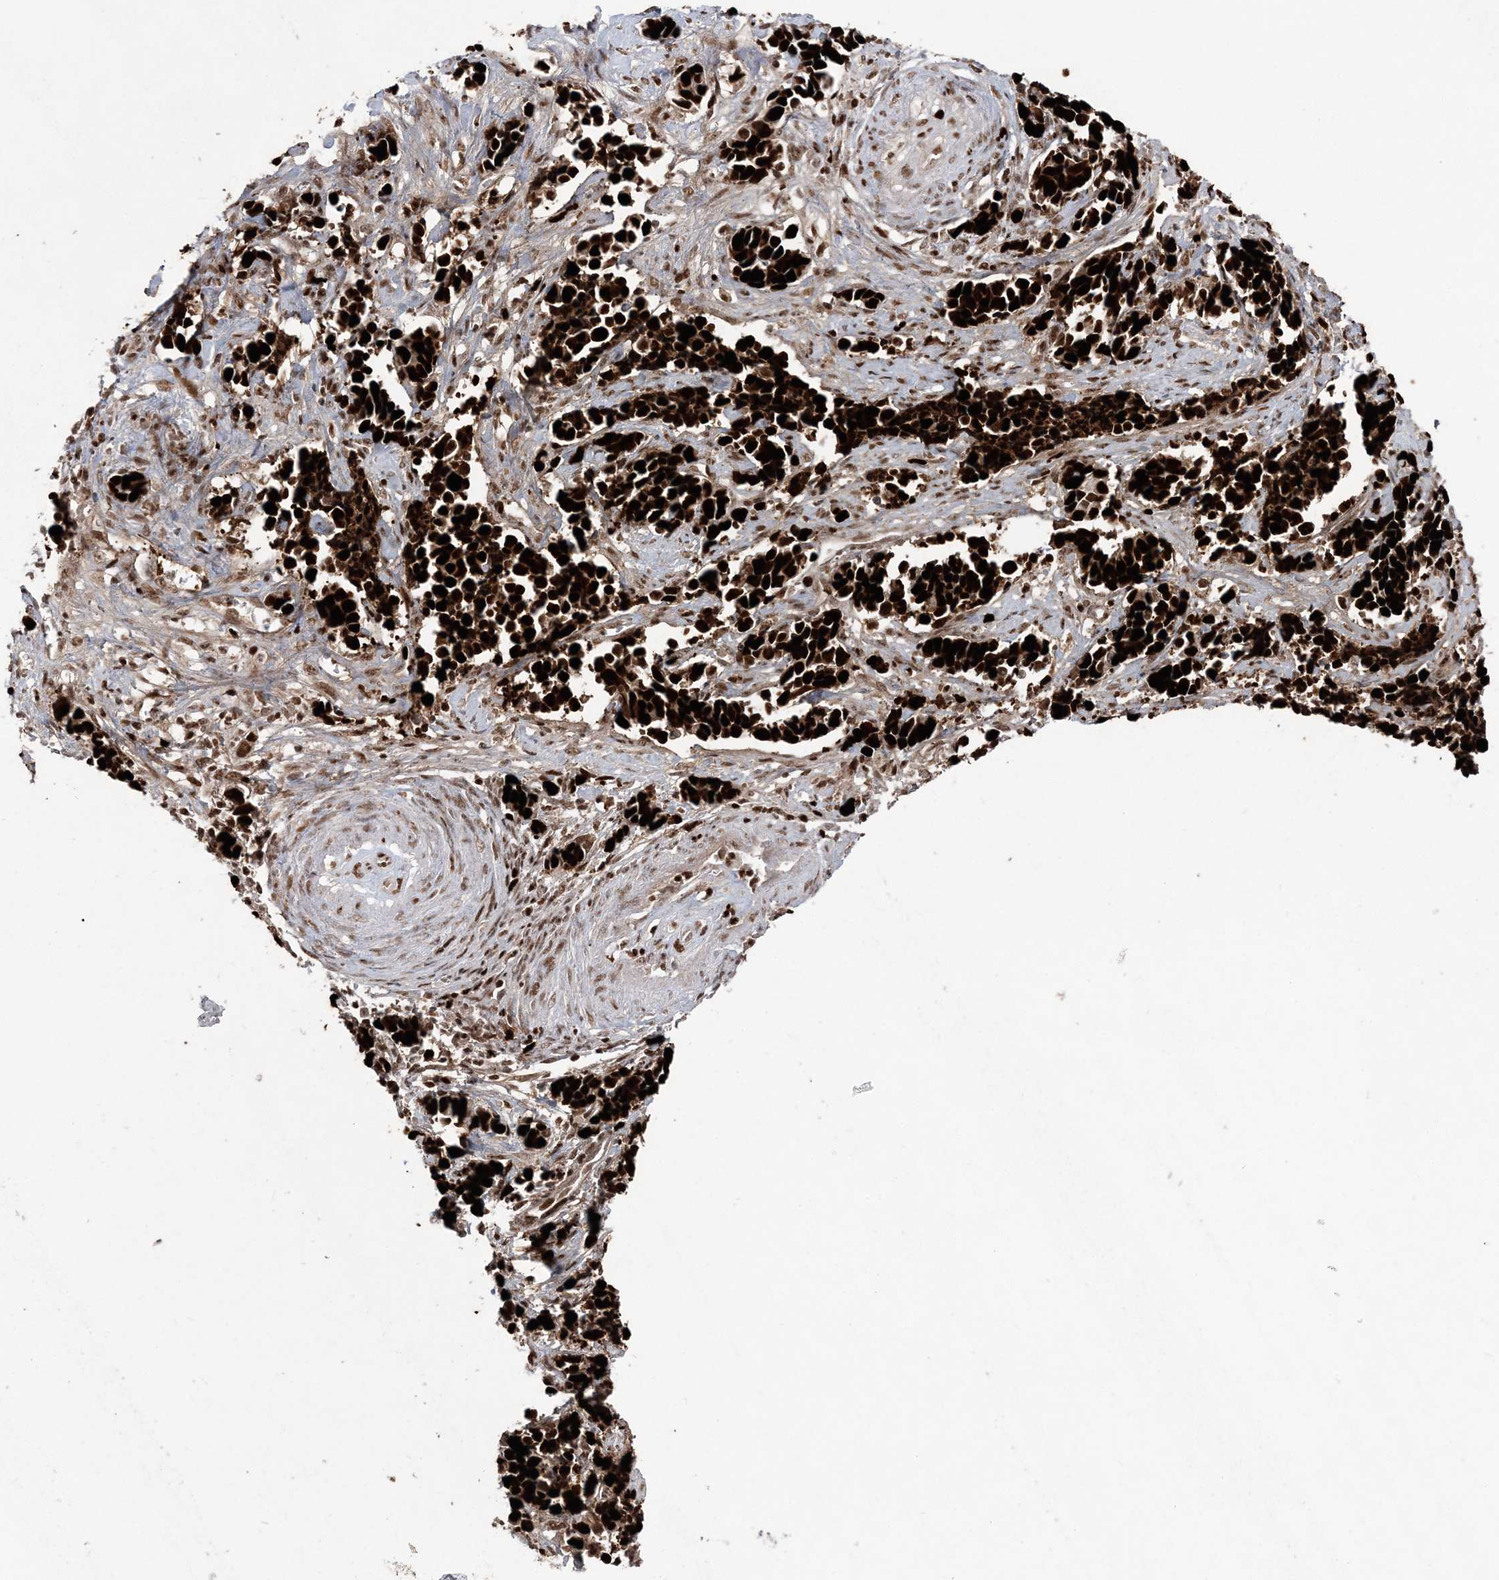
{"staining": {"intensity": "strong", "quantity": ">75%", "location": "nuclear"}, "tissue": "cervical cancer", "cell_type": "Tumor cells", "image_type": "cancer", "snomed": [{"axis": "morphology", "description": "Normal tissue, NOS"}, {"axis": "morphology", "description": "Squamous cell carcinoma, NOS"}, {"axis": "topography", "description": "Cervix"}], "caption": "Brown immunohistochemical staining in squamous cell carcinoma (cervical) displays strong nuclear expression in about >75% of tumor cells.", "gene": "LIG1", "patient": {"sex": "female", "age": 35}}